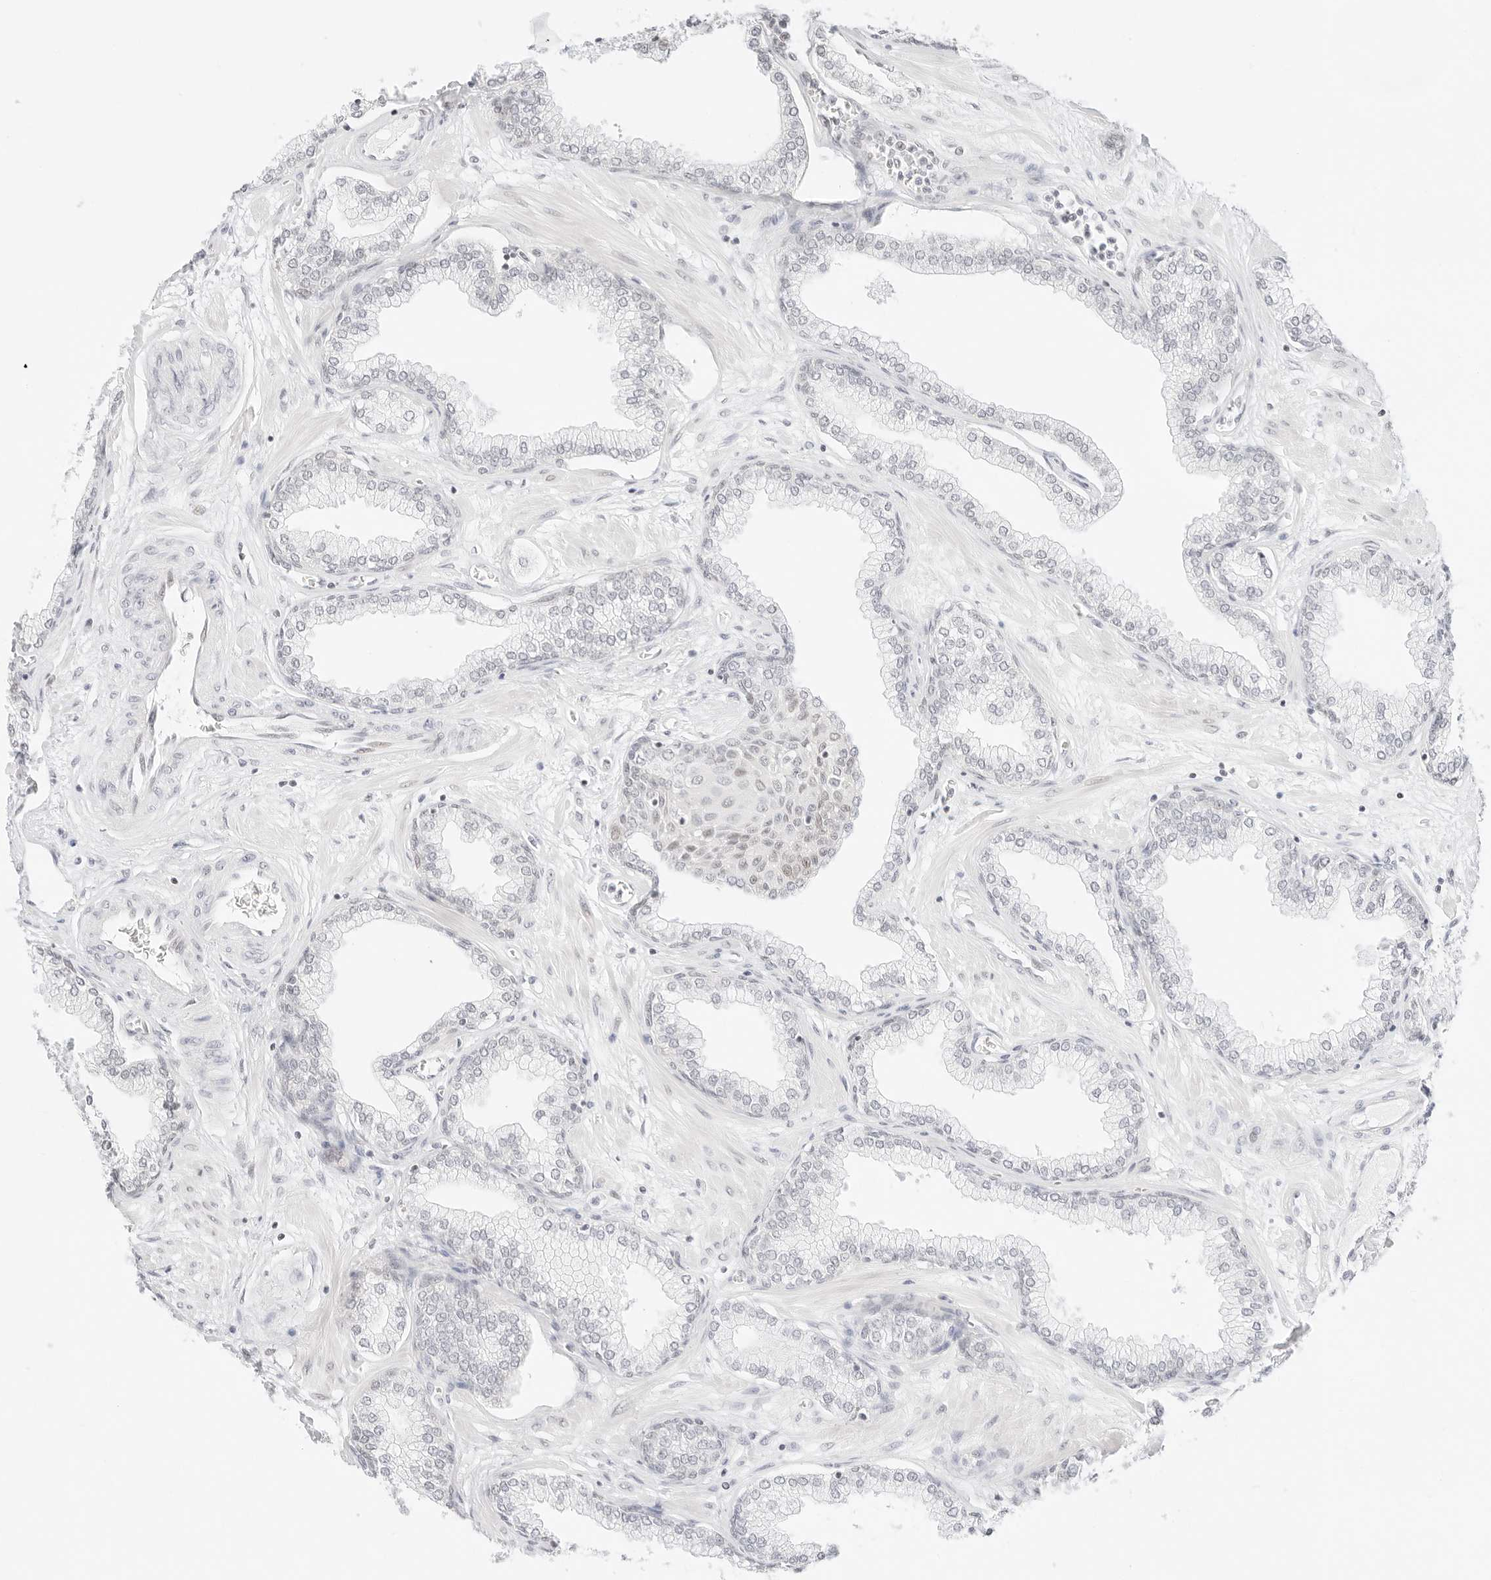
{"staining": {"intensity": "moderate", "quantity": "<25%", "location": "cytoplasmic/membranous,nuclear"}, "tissue": "prostate", "cell_type": "Glandular cells", "image_type": "normal", "snomed": [{"axis": "morphology", "description": "Normal tissue, NOS"}, {"axis": "morphology", "description": "Urothelial carcinoma, Low grade"}, {"axis": "topography", "description": "Urinary bladder"}, {"axis": "topography", "description": "Prostate"}], "caption": "Immunohistochemistry of unremarkable prostate reveals low levels of moderate cytoplasmic/membranous,nuclear staining in approximately <25% of glandular cells. Nuclei are stained in blue.", "gene": "GNAS", "patient": {"sex": "male", "age": 60}}